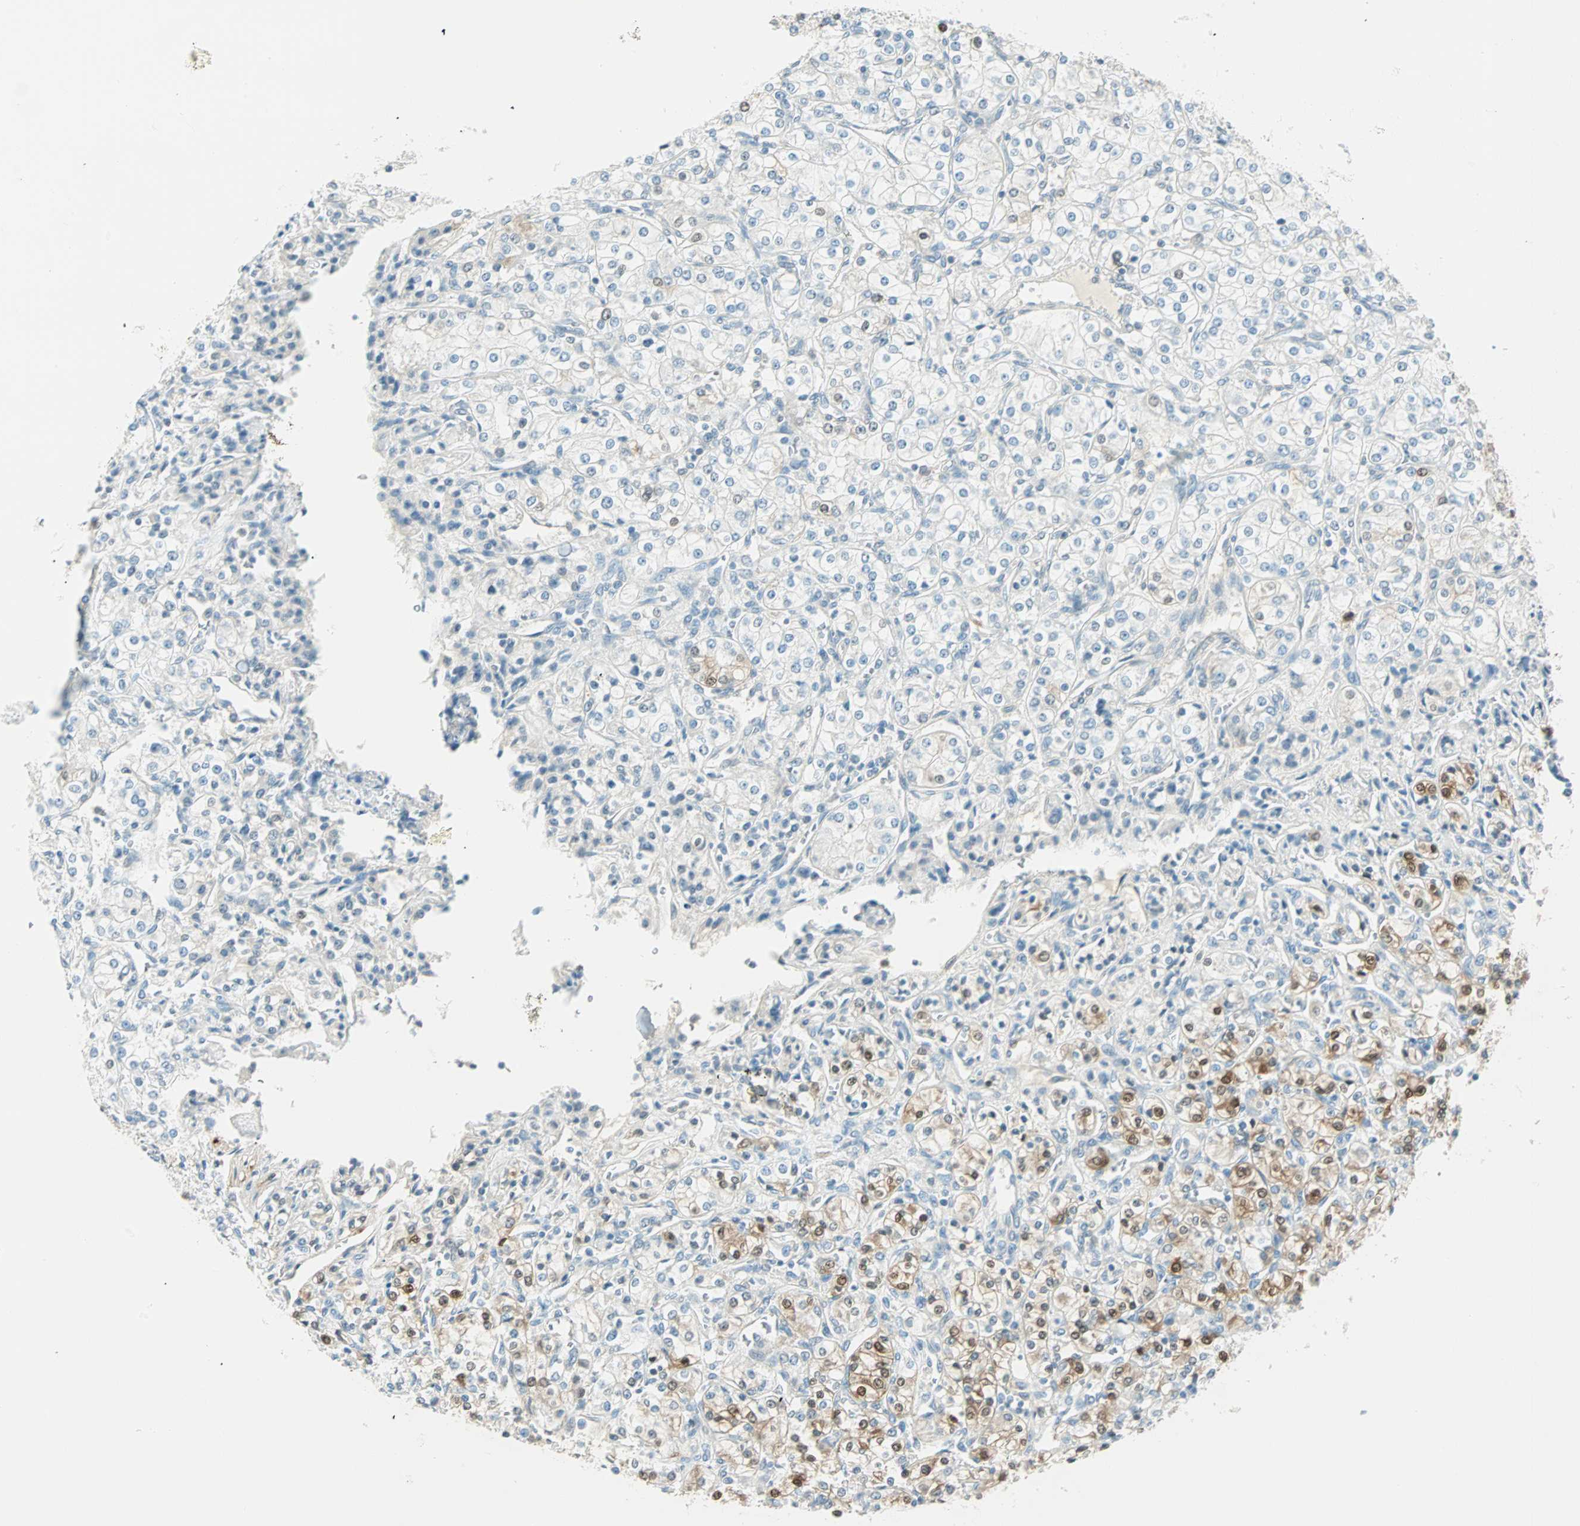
{"staining": {"intensity": "strong", "quantity": "<25%", "location": "cytoplasmic/membranous,nuclear"}, "tissue": "renal cancer", "cell_type": "Tumor cells", "image_type": "cancer", "snomed": [{"axis": "morphology", "description": "Adenocarcinoma, NOS"}, {"axis": "topography", "description": "Kidney"}], "caption": "Immunohistochemistry (IHC) micrograph of neoplastic tissue: renal cancer (adenocarcinoma) stained using immunohistochemistry exhibits medium levels of strong protein expression localized specifically in the cytoplasmic/membranous and nuclear of tumor cells, appearing as a cytoplasmic/membranous and nuclear brown color.", "gene": "S100A1", "patient": {"sex": "male", "age": 77}}